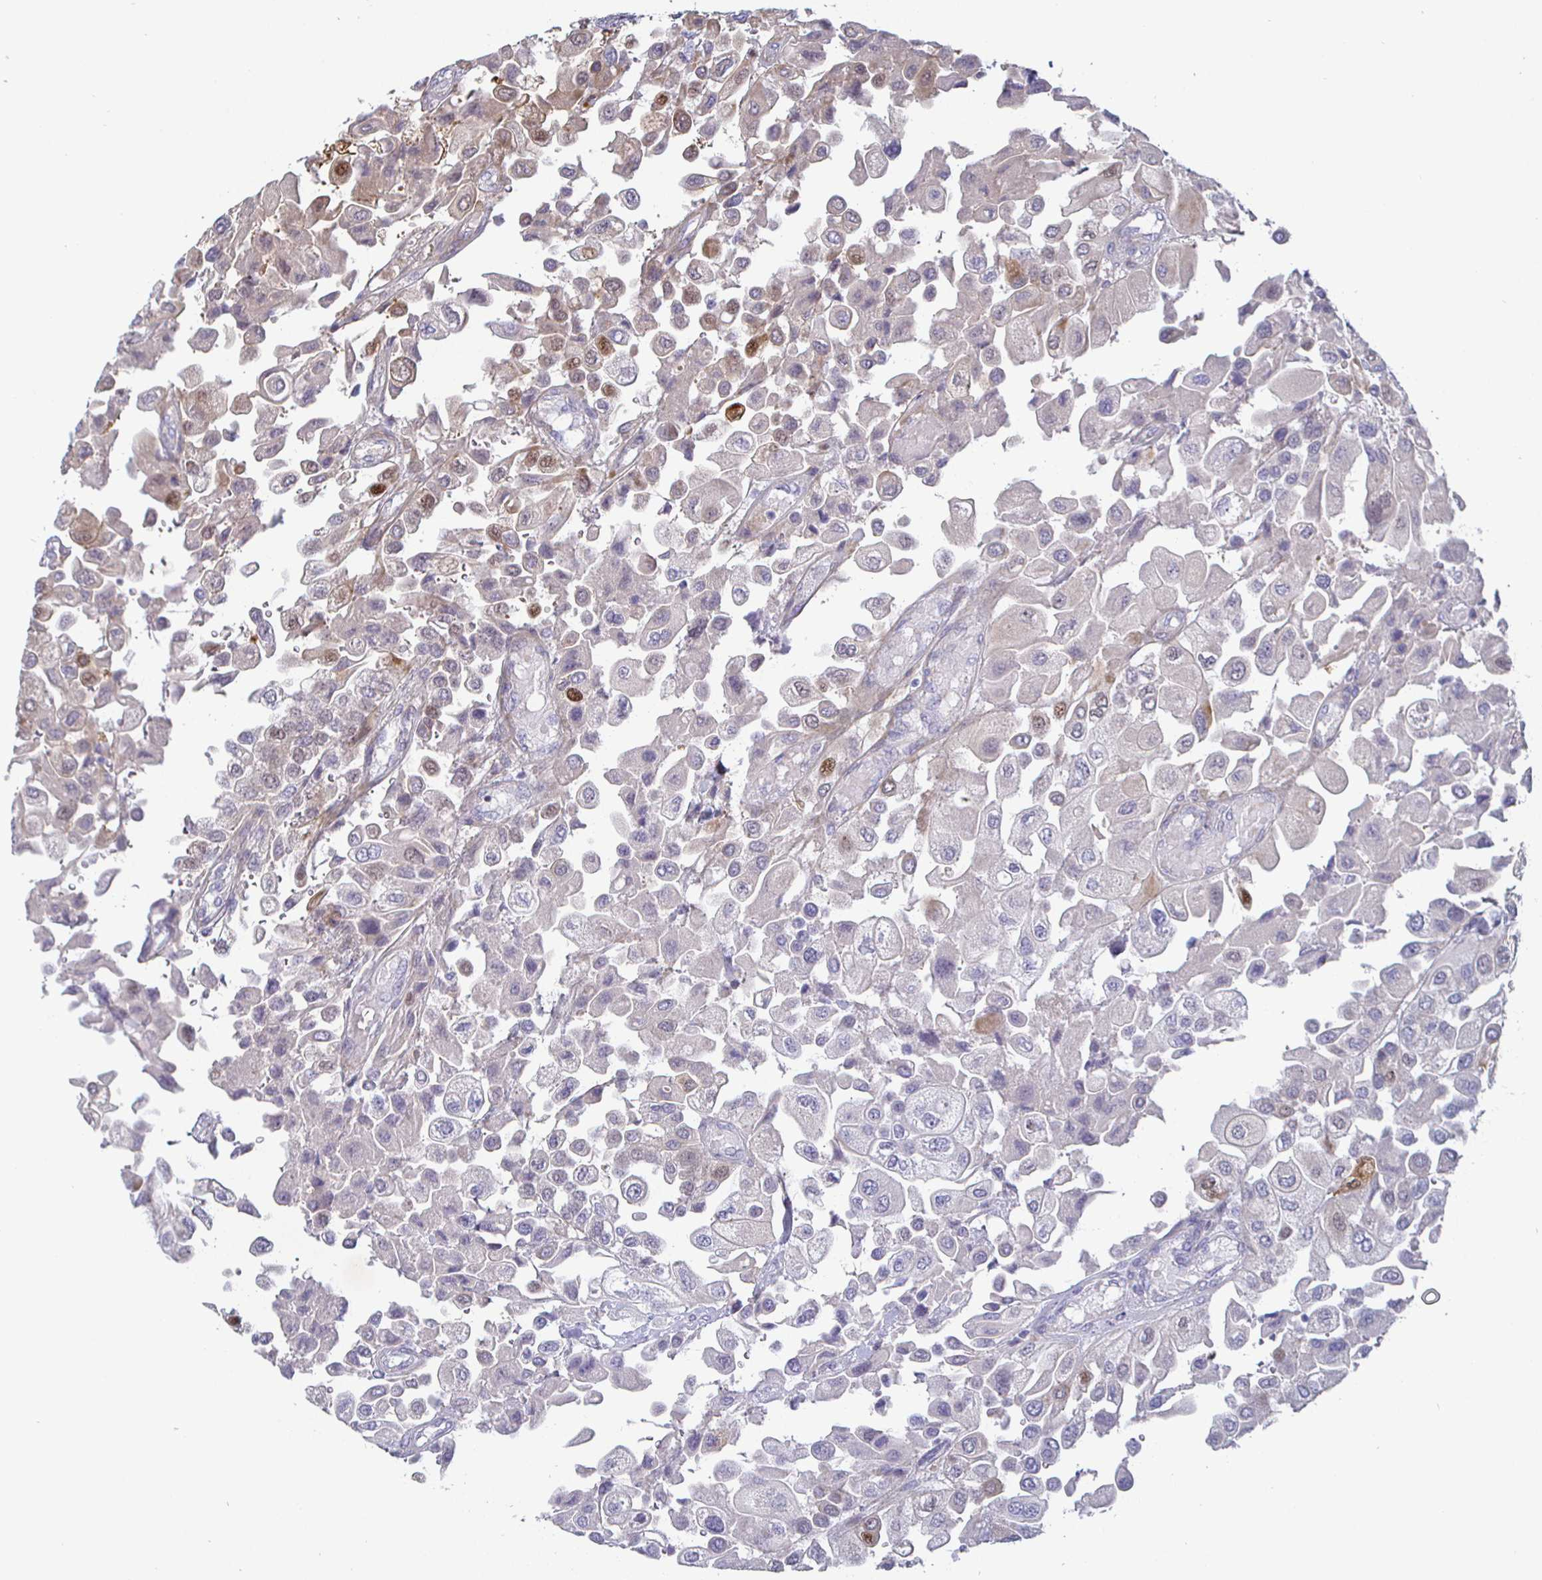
{"staining": {"intensity": "moderate", "quantity": "<25%", "location": "nuclear"}, "tissue": "urothelial cancer", "cell_type": "Tumor cells", "image_type": "cancer", "snomed": [{"axis": "morphology", "description": "Urothelial carcinoma, High grade"}, {"axis": "topography", "description": "Urinary bladder"}], "caption": "Approximately <25% of tumor cells in high-grade urothelial carcinoma demonstrate moderate nuclear protein positivity as visualized by brown immunohistochemical staining.", "gene": "DMRTB1", "patient": {"sex": "female", "age": 64}}